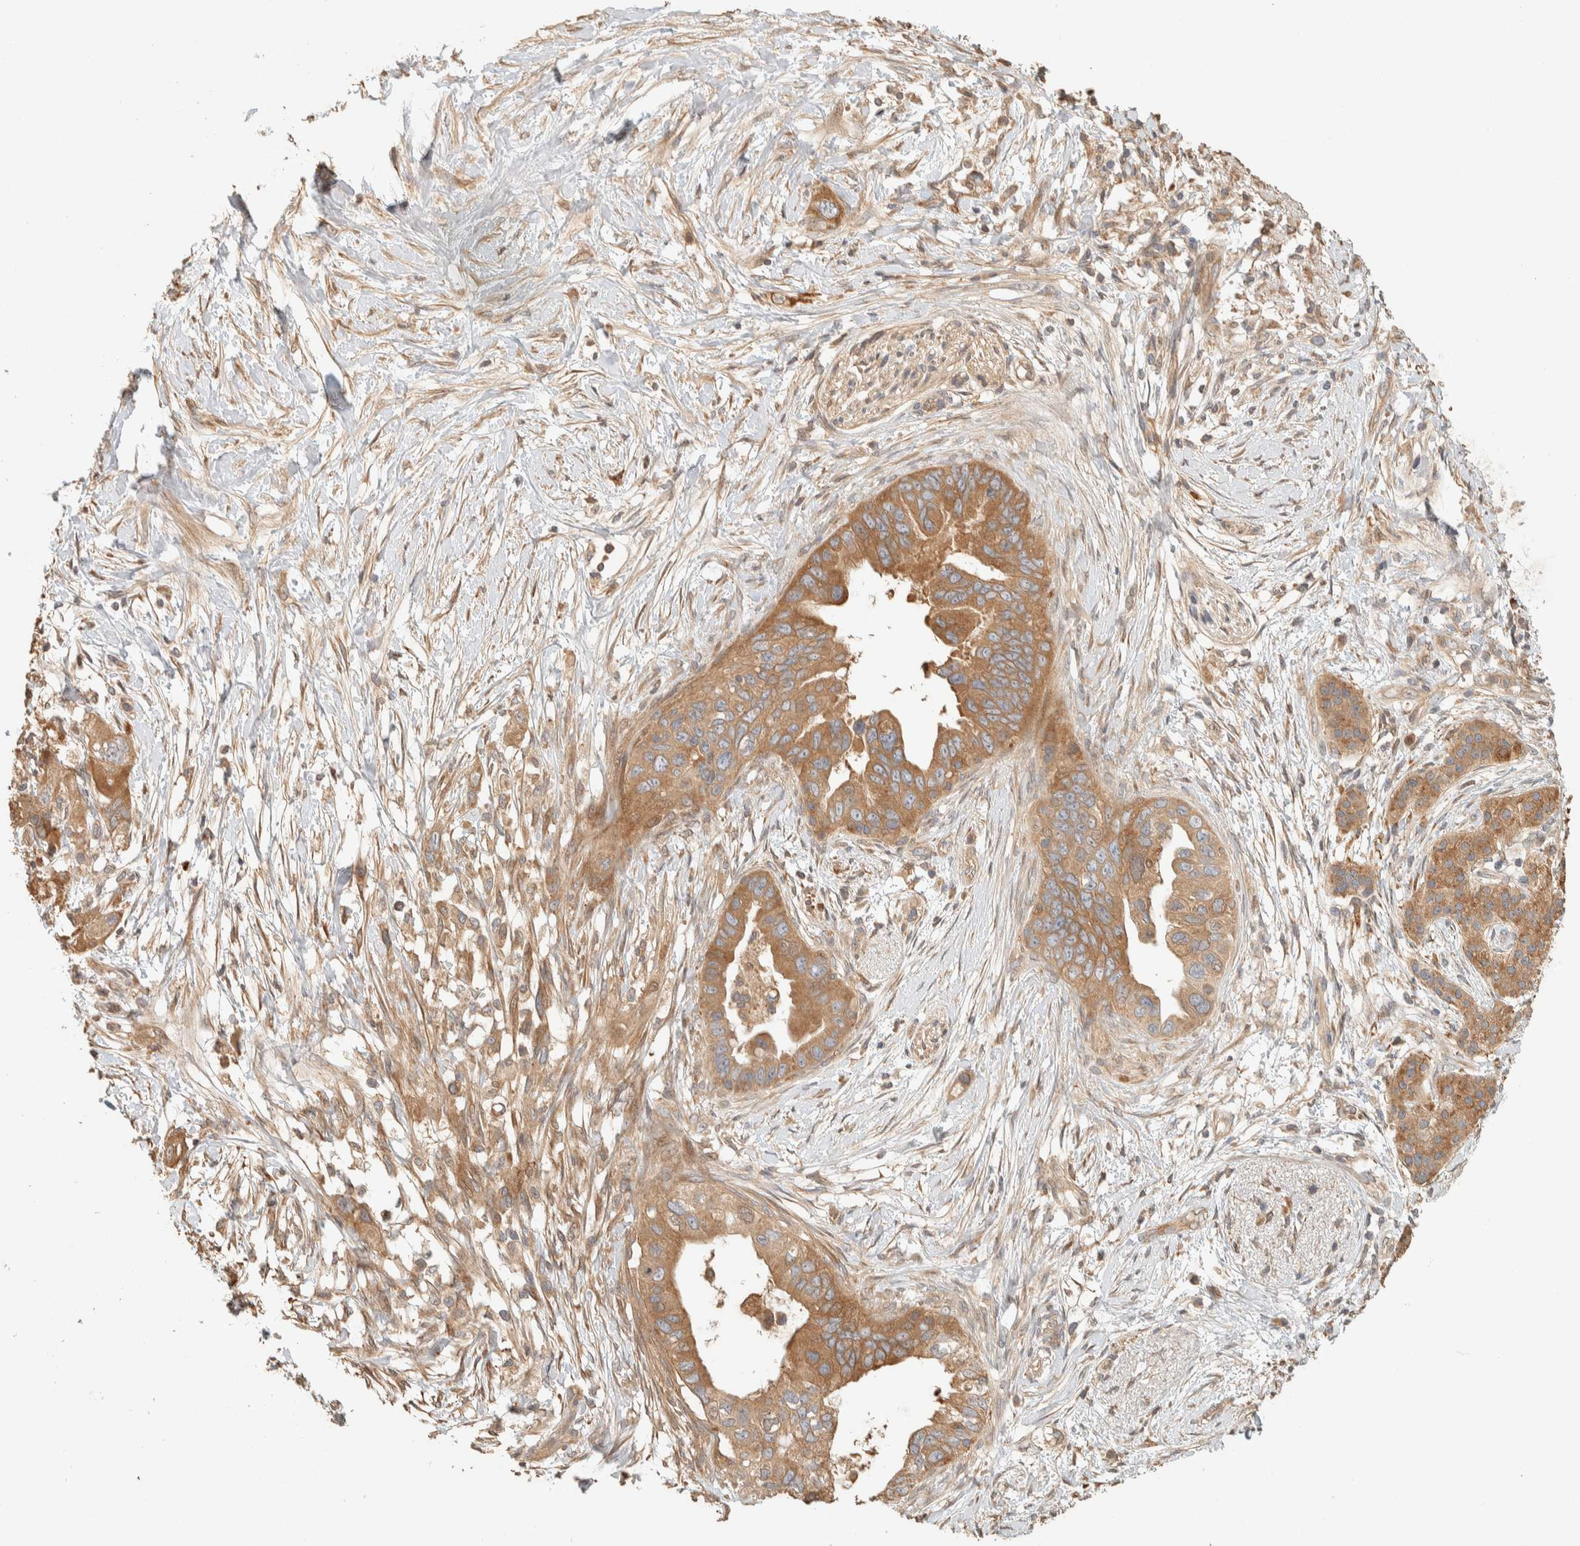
{"staining": {"intensity": "moderate", "quantity": ">75%", "location": "cytoplasmic/membranous"}, "tissue": "pancreatic cancer", "cell_type": "Tumor cells", "image_type": "cancer", "snomed": [{"axis": "morphology", "description": "Adenocarcinoma, NOS"}, {"axis": "topography", "description": "Pancreas"}], "caption": "Protein staining exhibits moderate cytoplasmic/membranous expression in approximately >75% of tumor cells in adenocarcinoma (pancreatic). (DAB IHC with brightfield microscopy, high magnification).", "gene": "EXOC7", "patient": {"sex": "female", "age": 56}}